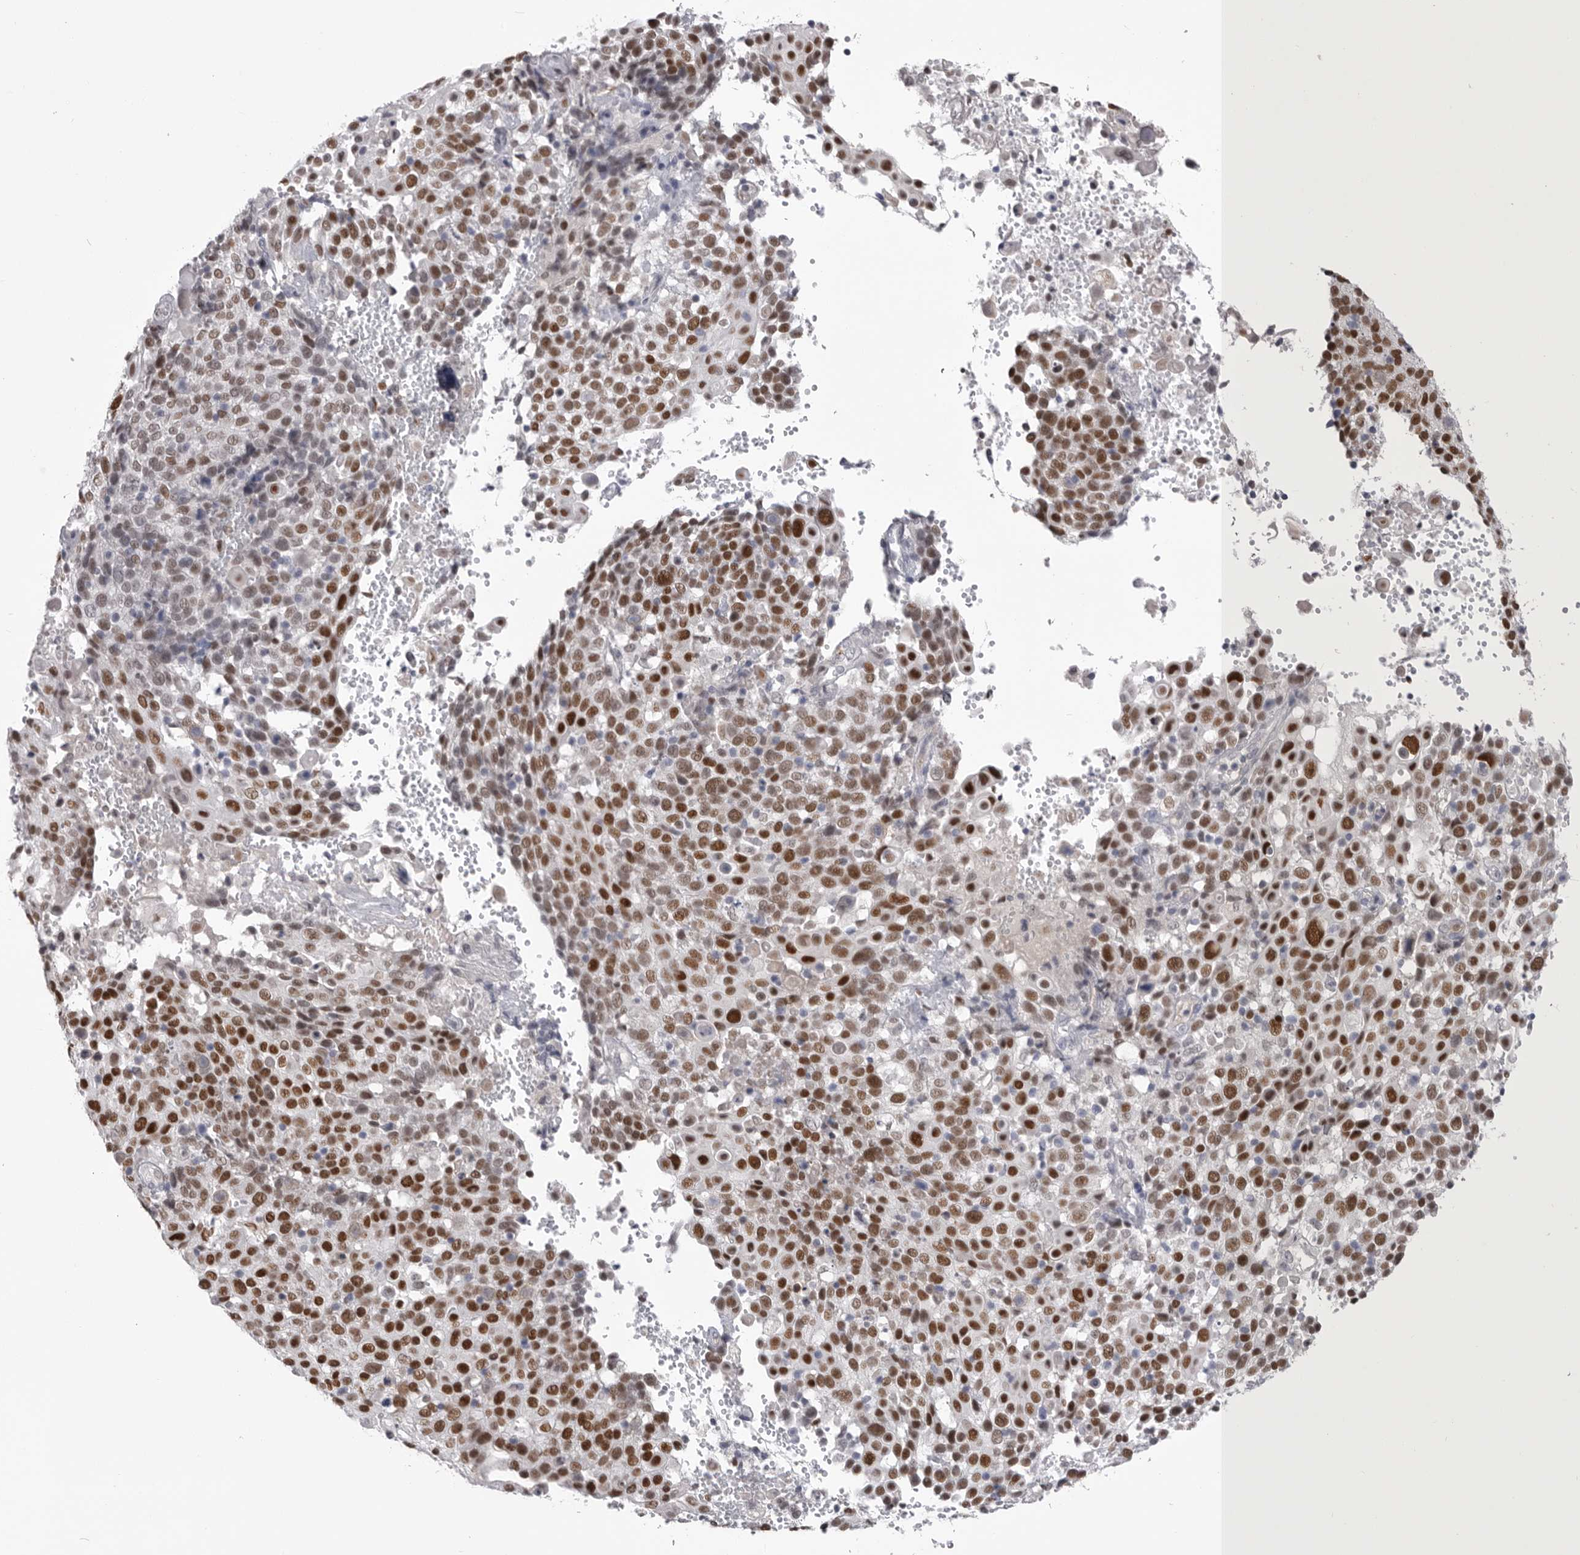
{"staining": {"intensity": "strong", "quantity": ">75%", "location": "nuclear"}, "tissue": "cervical cancer", "cell_type": "Tumor cells", "image_type": "cancer", "snomed": [{"axis": "morphology", "description": "Squamous cell carcinoma, NOS"}, {"axis": "topography", "description": "Cervix"}], "caption": "A high-resolution micrograph shows IHC staining of squamous cell carcinoma (cervical), which displays strong nuclear staining in about >75% of tumor cells. (Brightfield microscopy of DAB IHC at high magnification).", "gene": "ZBTB7B", "patient": {"sex": "female", "age": 74}}